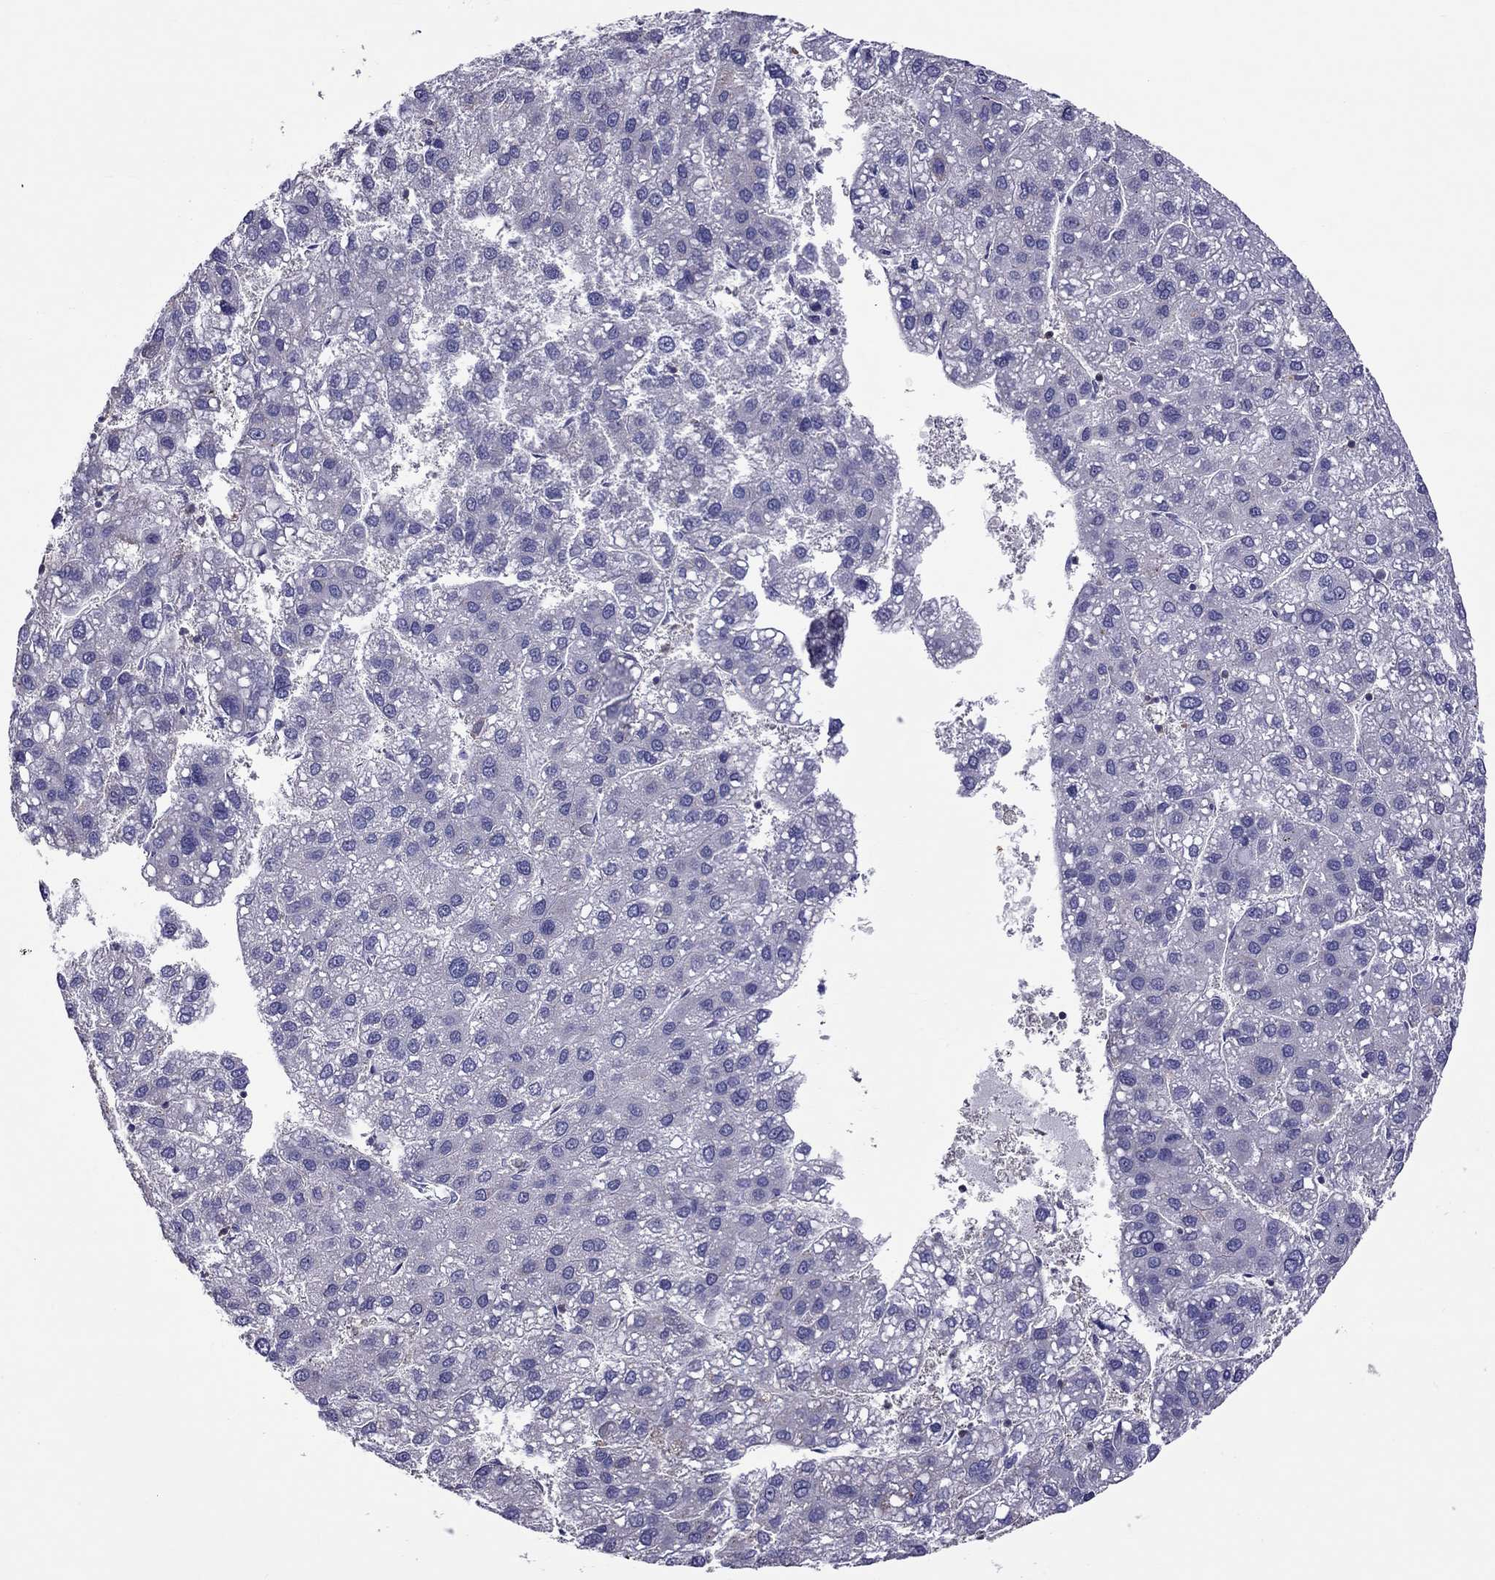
{"staining": {"intensity": "negative", "quantity": "none", "location": "none"}, "tissue": "liver cancer", "cell_type": "Tumor cells", "image_type": "cancer", "snomed": [{"axis": "morphology", "description": "Carcinoma, Hepatocellular, NOS"}, {"axis": "topography", "description": "Liver"}], "caption": "IHC micrograph of liver cancer stained for a protein (brown), which displays no positivity in tumor cells.", "gene": "TEX22", "patient": {"sex": "female", "age": 82}}